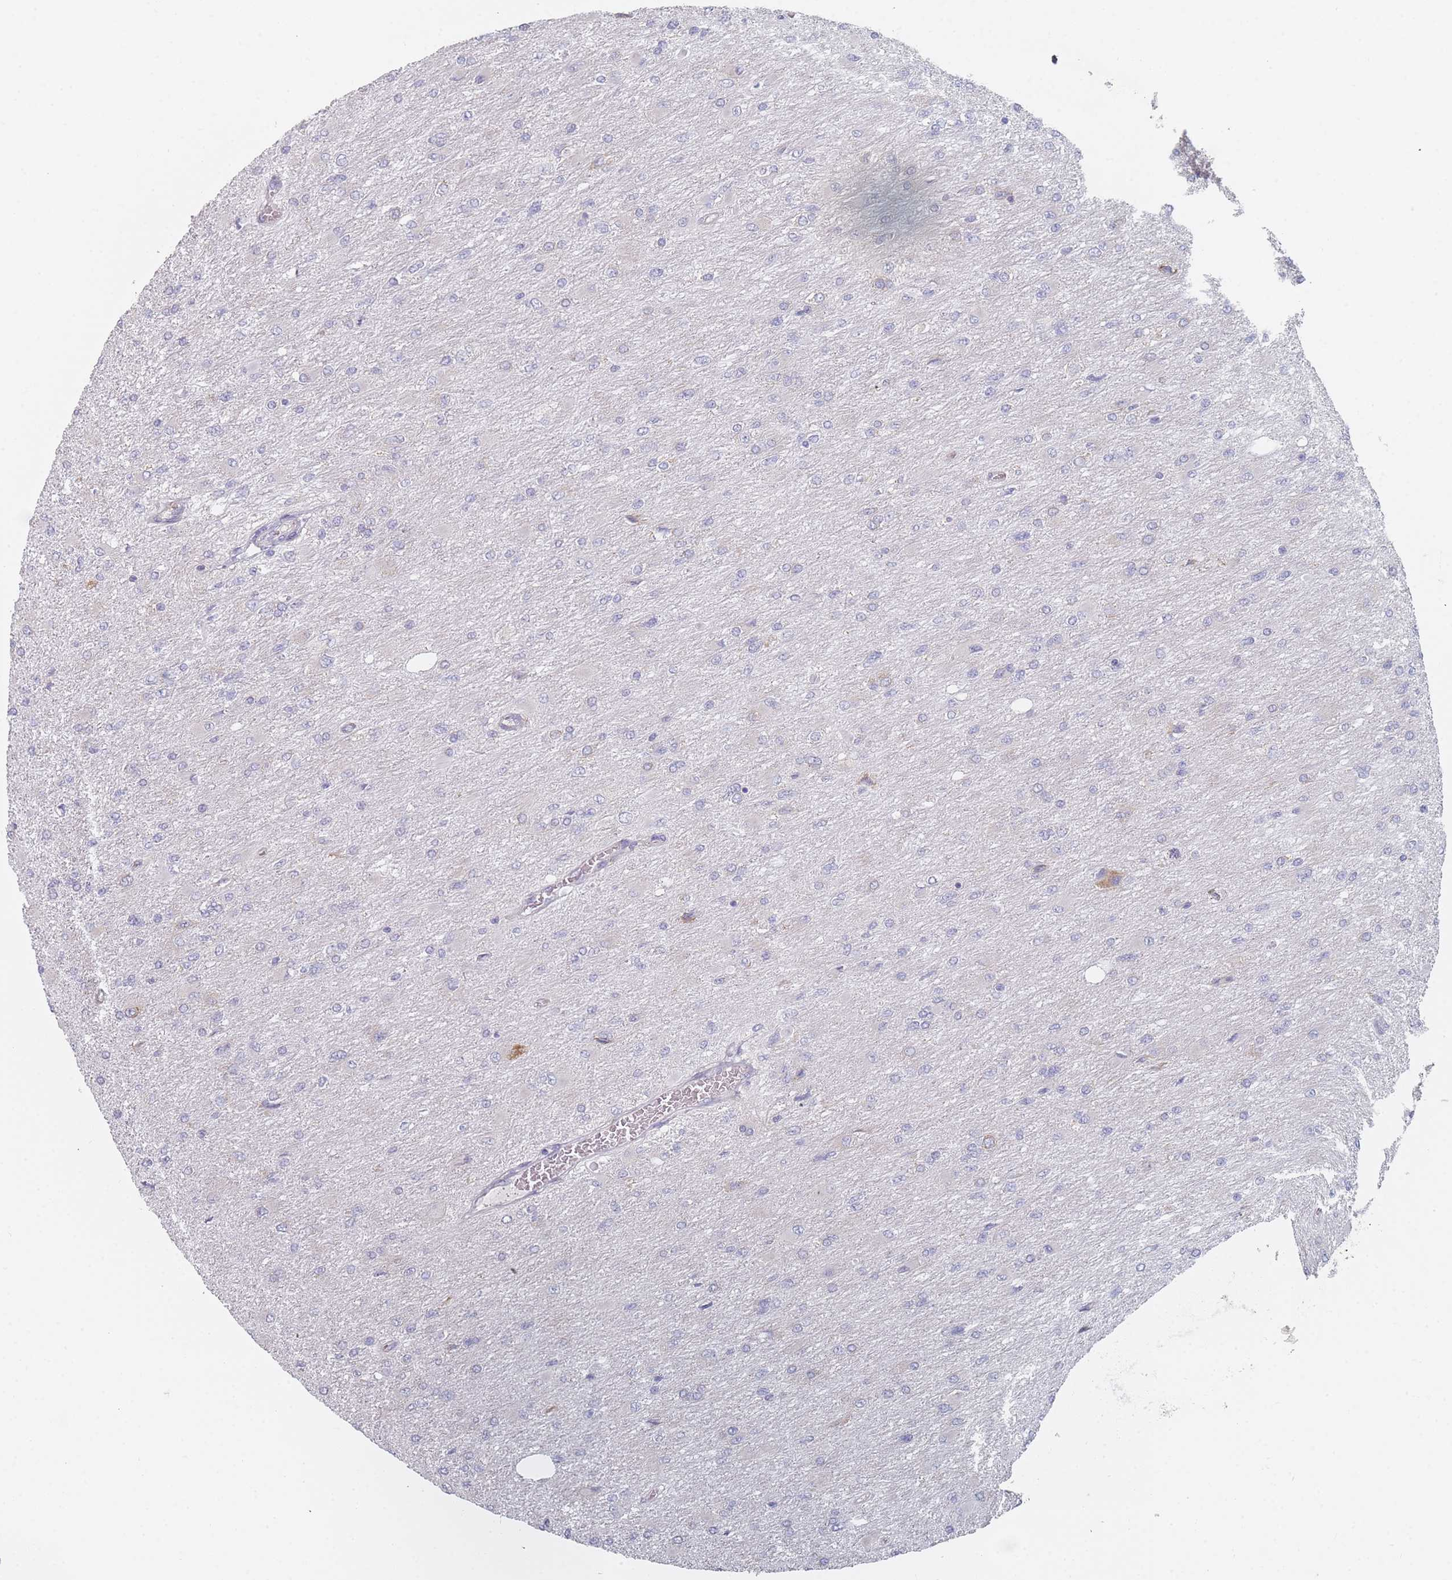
{"staining": {"intensity": "negative", "quantity": "none", "location": "none"}, "tissue": "glioma", "cell_type": "Tumor cells", "image_type": "cancer", "snomed": [{"axis": "morphology", "description": "Glioma, malignant, High grade"}, {"axis": "topography", "description": "Cerebral cortex"}], "caption": "Immunohistochemical staining of human malignant glioma (high-grade) exhibits no significant positivity in tumor cells.", "gene": "CACNG5", "patient": {"sex": "female", "age": 36}}